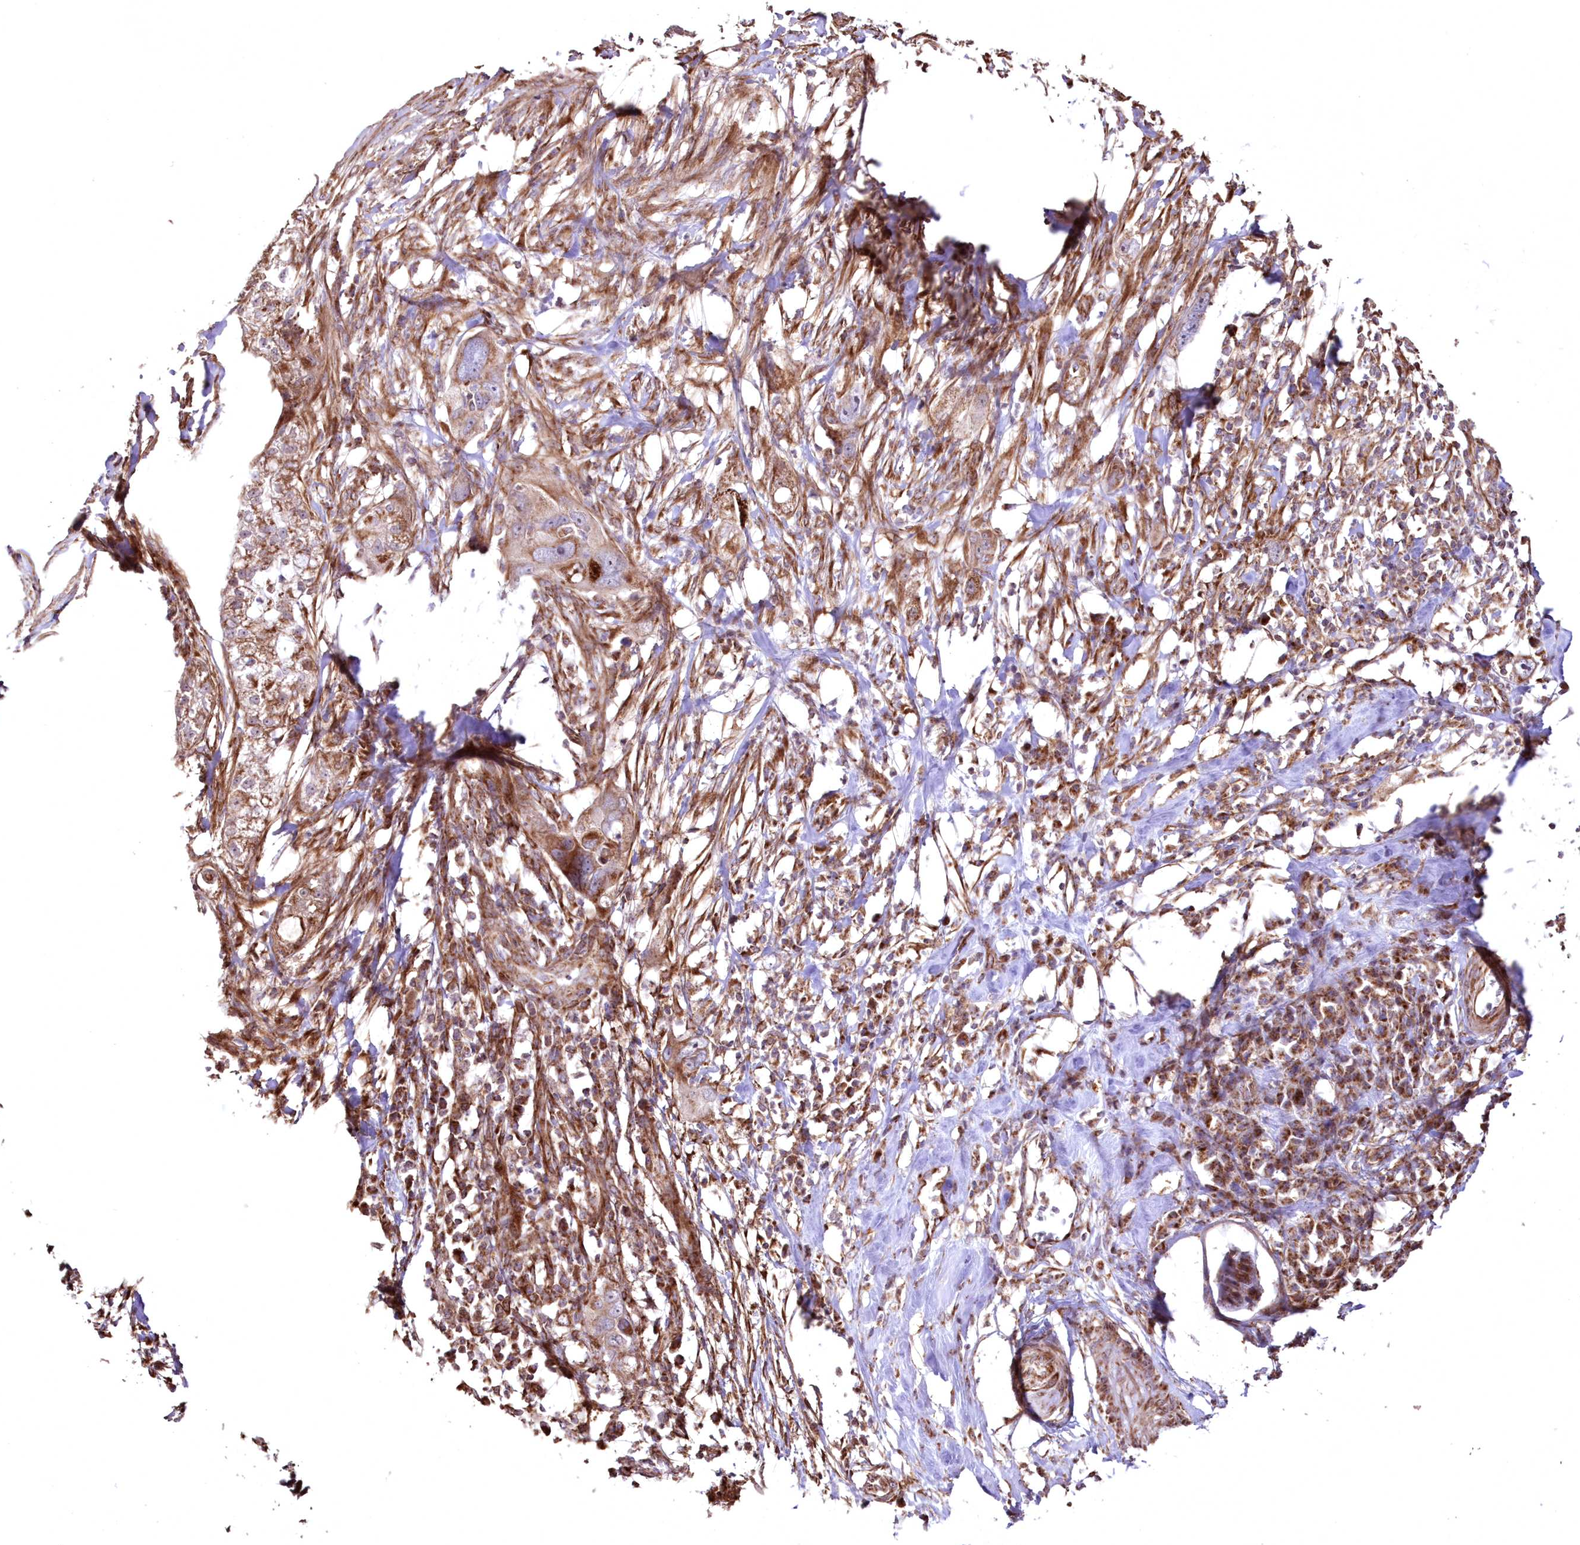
{"staining": {"intensity": "weak", "quantity": ">75%", "location": "cytoplasmic/membranous"}, "tissue": "pancreatic cancer", "cell_type": "Tumor cells", "image_type": "cancer", "snomed": [{"axis": "morphology", "description": "Adenocarcinoma, NOS"}, {"axis": "topography", "description": "Pancreas"}], "caption": "The immunohistochemical stain shows weak cytoplasmic/membranous positivity in tumor cells of adenocarcinoma (pancreatic) tissue.", "gene": "HADHB", "patient": {"sex": "female", "age": 78}}